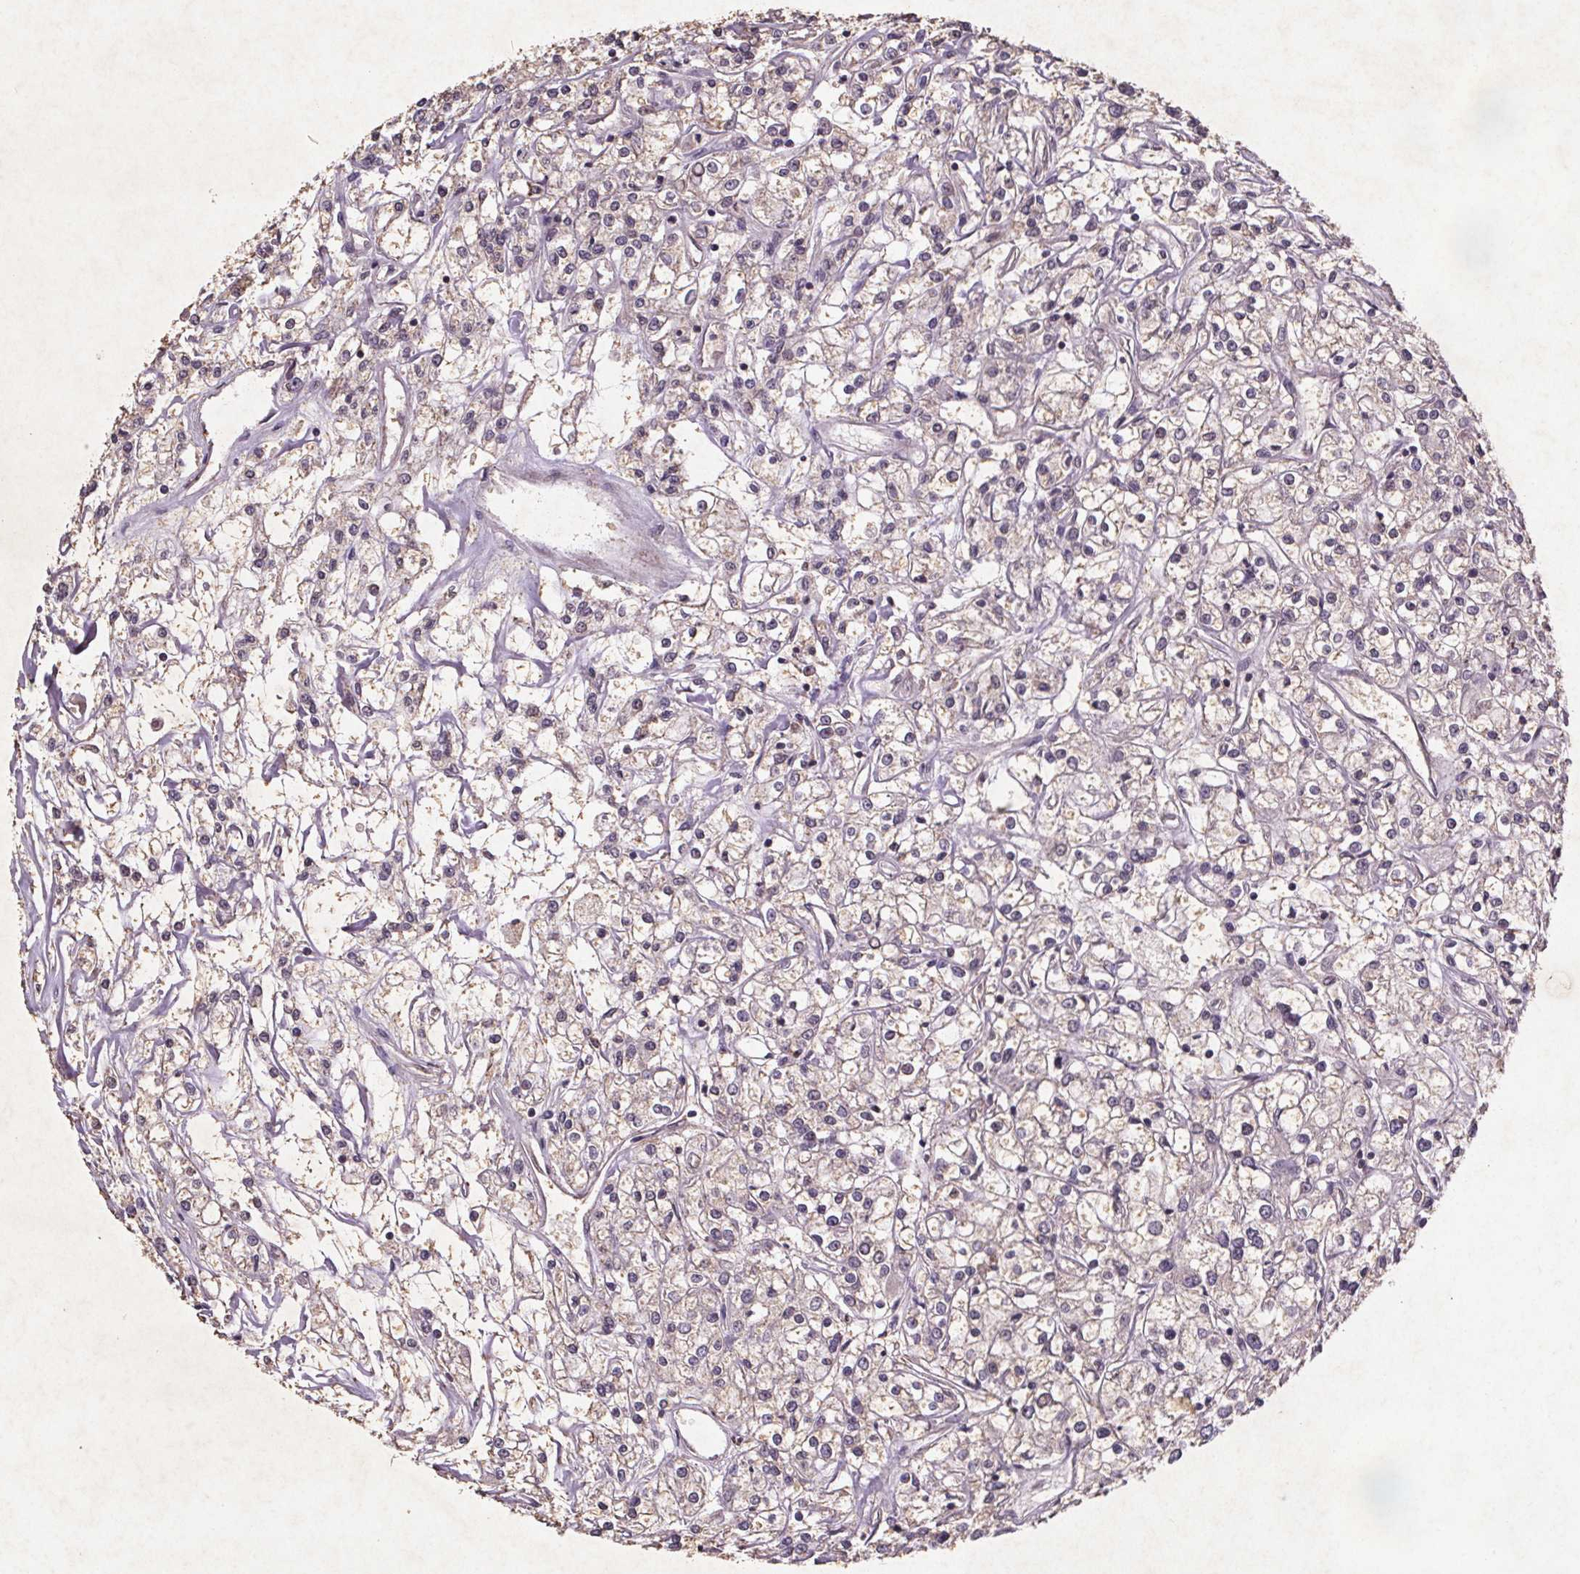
{"staining": {"intensity": "negative", "quantity": "none", "location": "none"}, "tissue": "renal cancer", "cell_type": "Tumor cells", "image_type": "cancer", "snomed": [{"axis": "morphology", "description": "Adenocarcinoma, NOS"}, {"axis": "topography", "description": "Kidney"}], "caption": "Human renal cancer (adenocarcinoma) stained for a protein using IHC shows no expression in tumor cells.", "gene": "STRN3", "patient": {"sex": "female", "age": 59}}